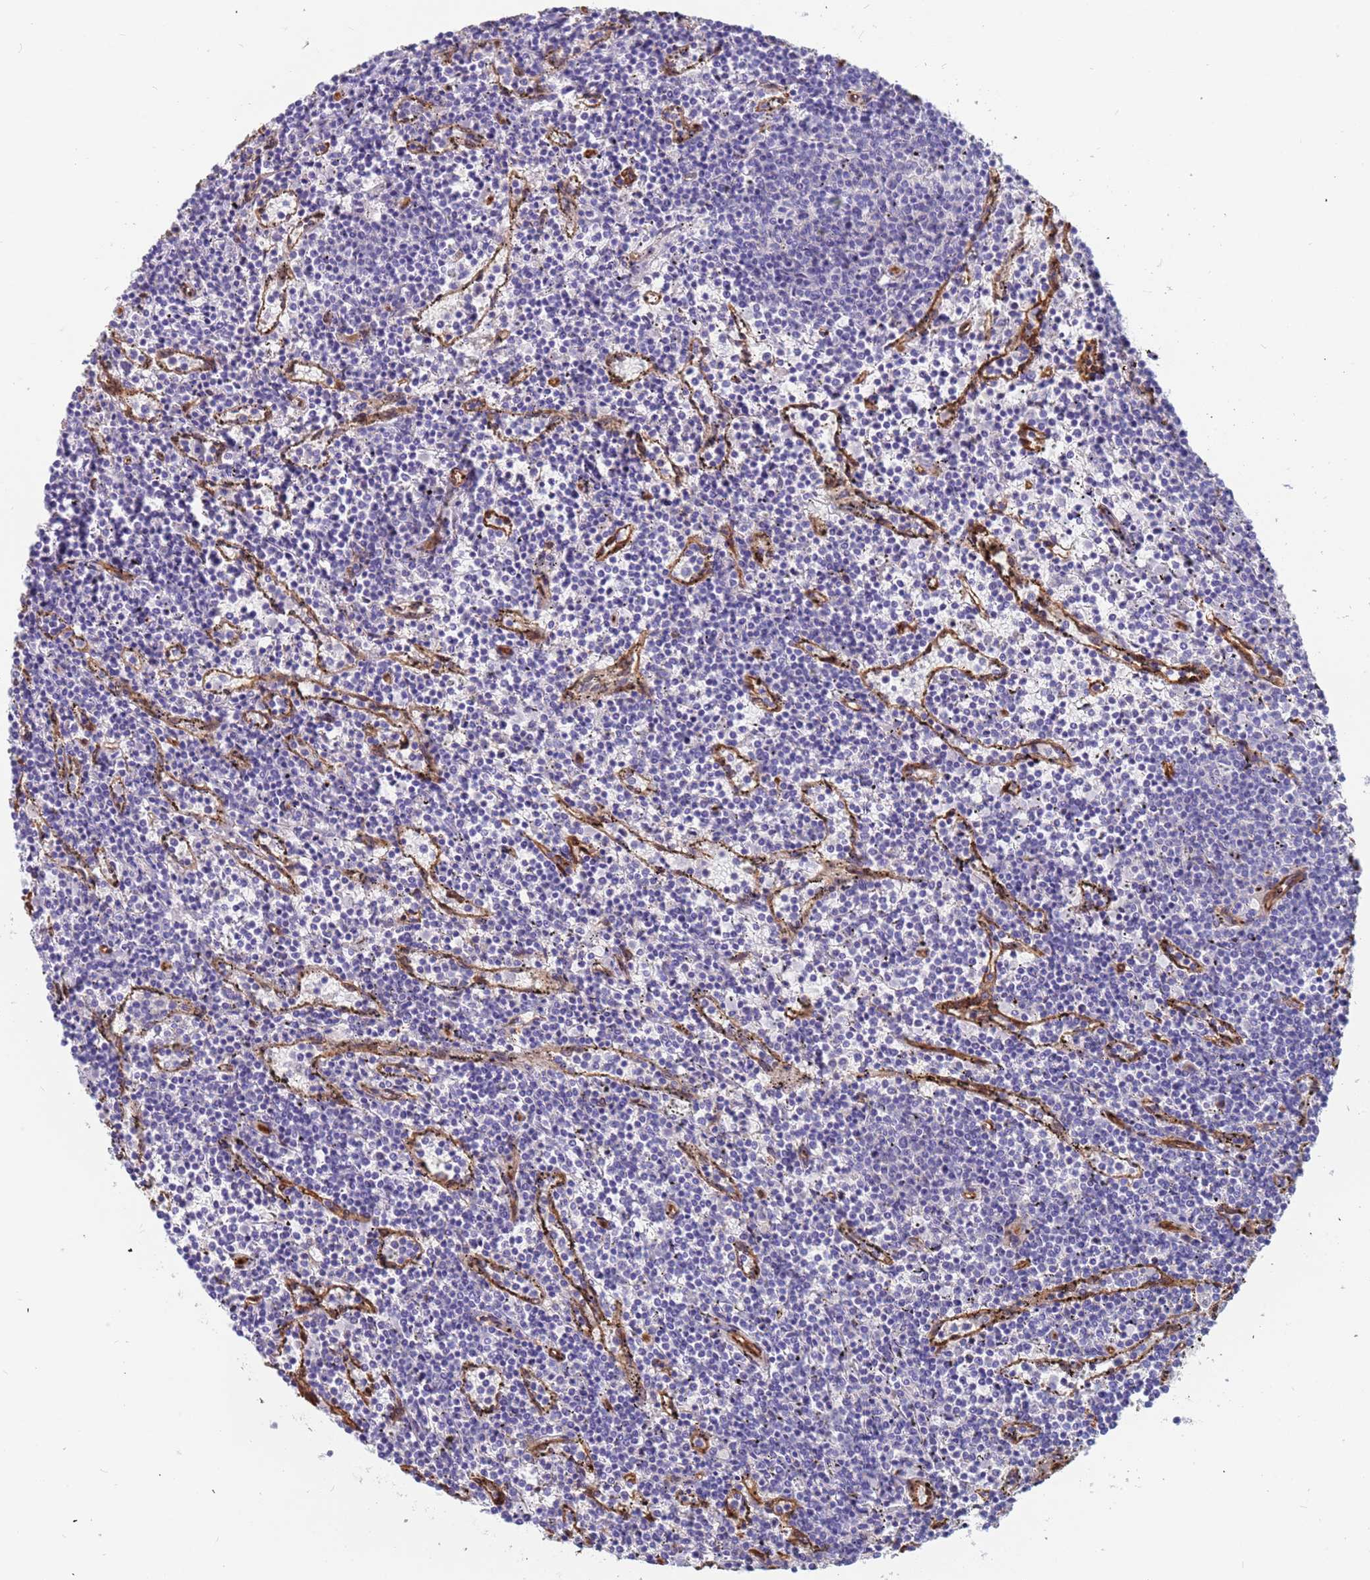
{"staining": {"intensity": "negative", "quantity": "none", "location": "none"}, "tissue": "lymphoma", "cell_type": "Tumor cells", "image_type": "cancer", "snomed": [{"axis": "morphology", "description": "Malignant lymphoma, non-Hodgkin's type, Low grade"}, {"axis": "topography", "description": "Spleen"}], "caption": "The micrograph reveals no staining of tumor cells in lymphoma. (DAB (3,3'-diaminobenzidine) IHC visualized using brightfield microscopy, high magnification).", "gene": "EHD2", "patient": {"sex": "female", "age": 50}}